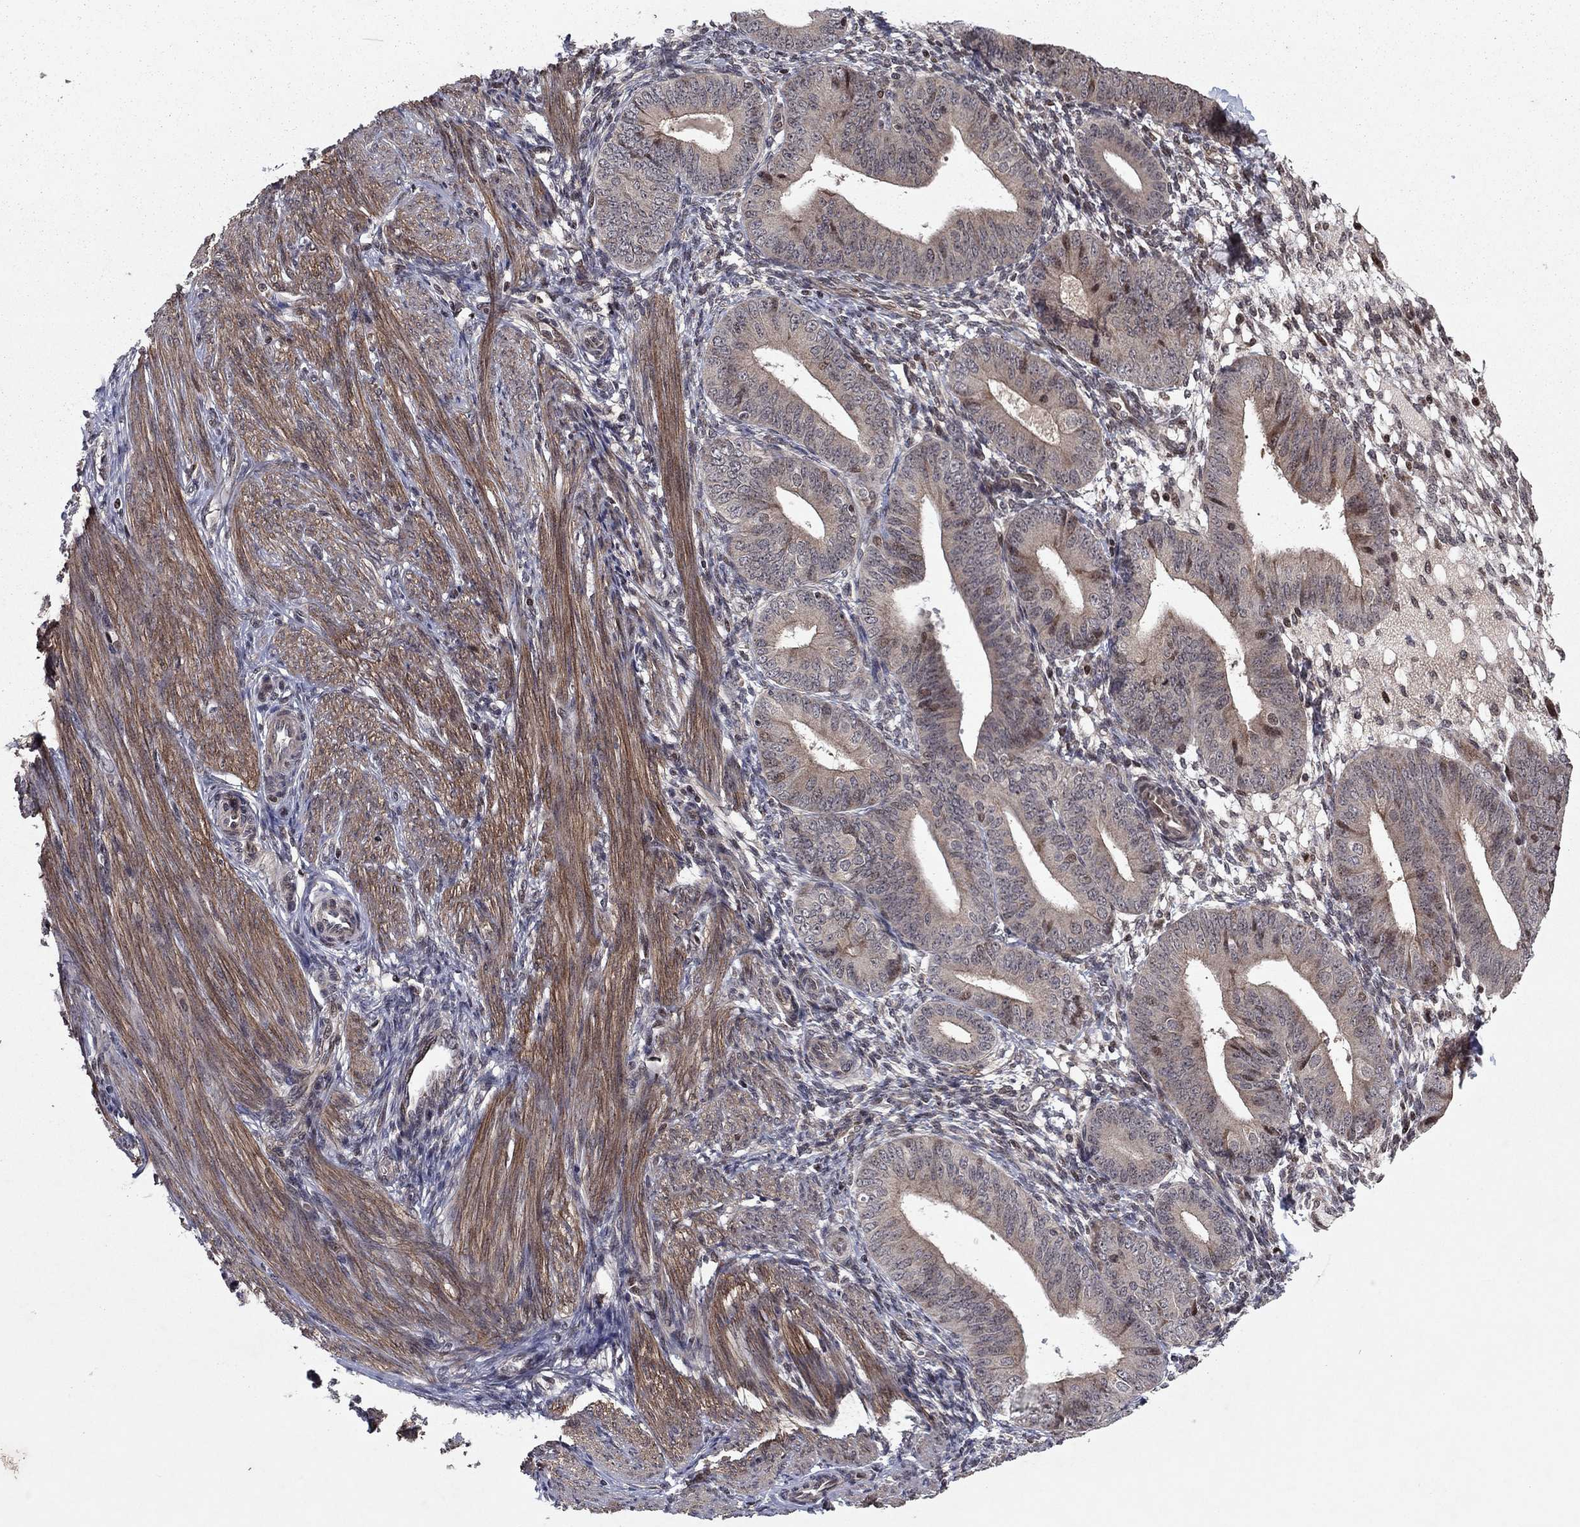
{"staining": {"intensity": "negative", "quantity": "none", "location": "none"}, "tissue": "endometrium", "cell_type": "Cells in endometrial stroma", "image_type": "normal", "snomed": [{"axis": "morphology", "description": "Normal tissue, NOS"}, {"axis": "topography", "description": "Endometrium"}], "caption": "DAB immunohistochemical staining of unremarkable endometrium demonstrates no significant expression in cells in endometrial stroma. (Stains: DAB immunohistochemistry with hematoxylin counter stain, Microscopy: brightfield microscopy at high magnification).", "gene": "SORBS1", "patient": {"sex": "female", "age": 39}}